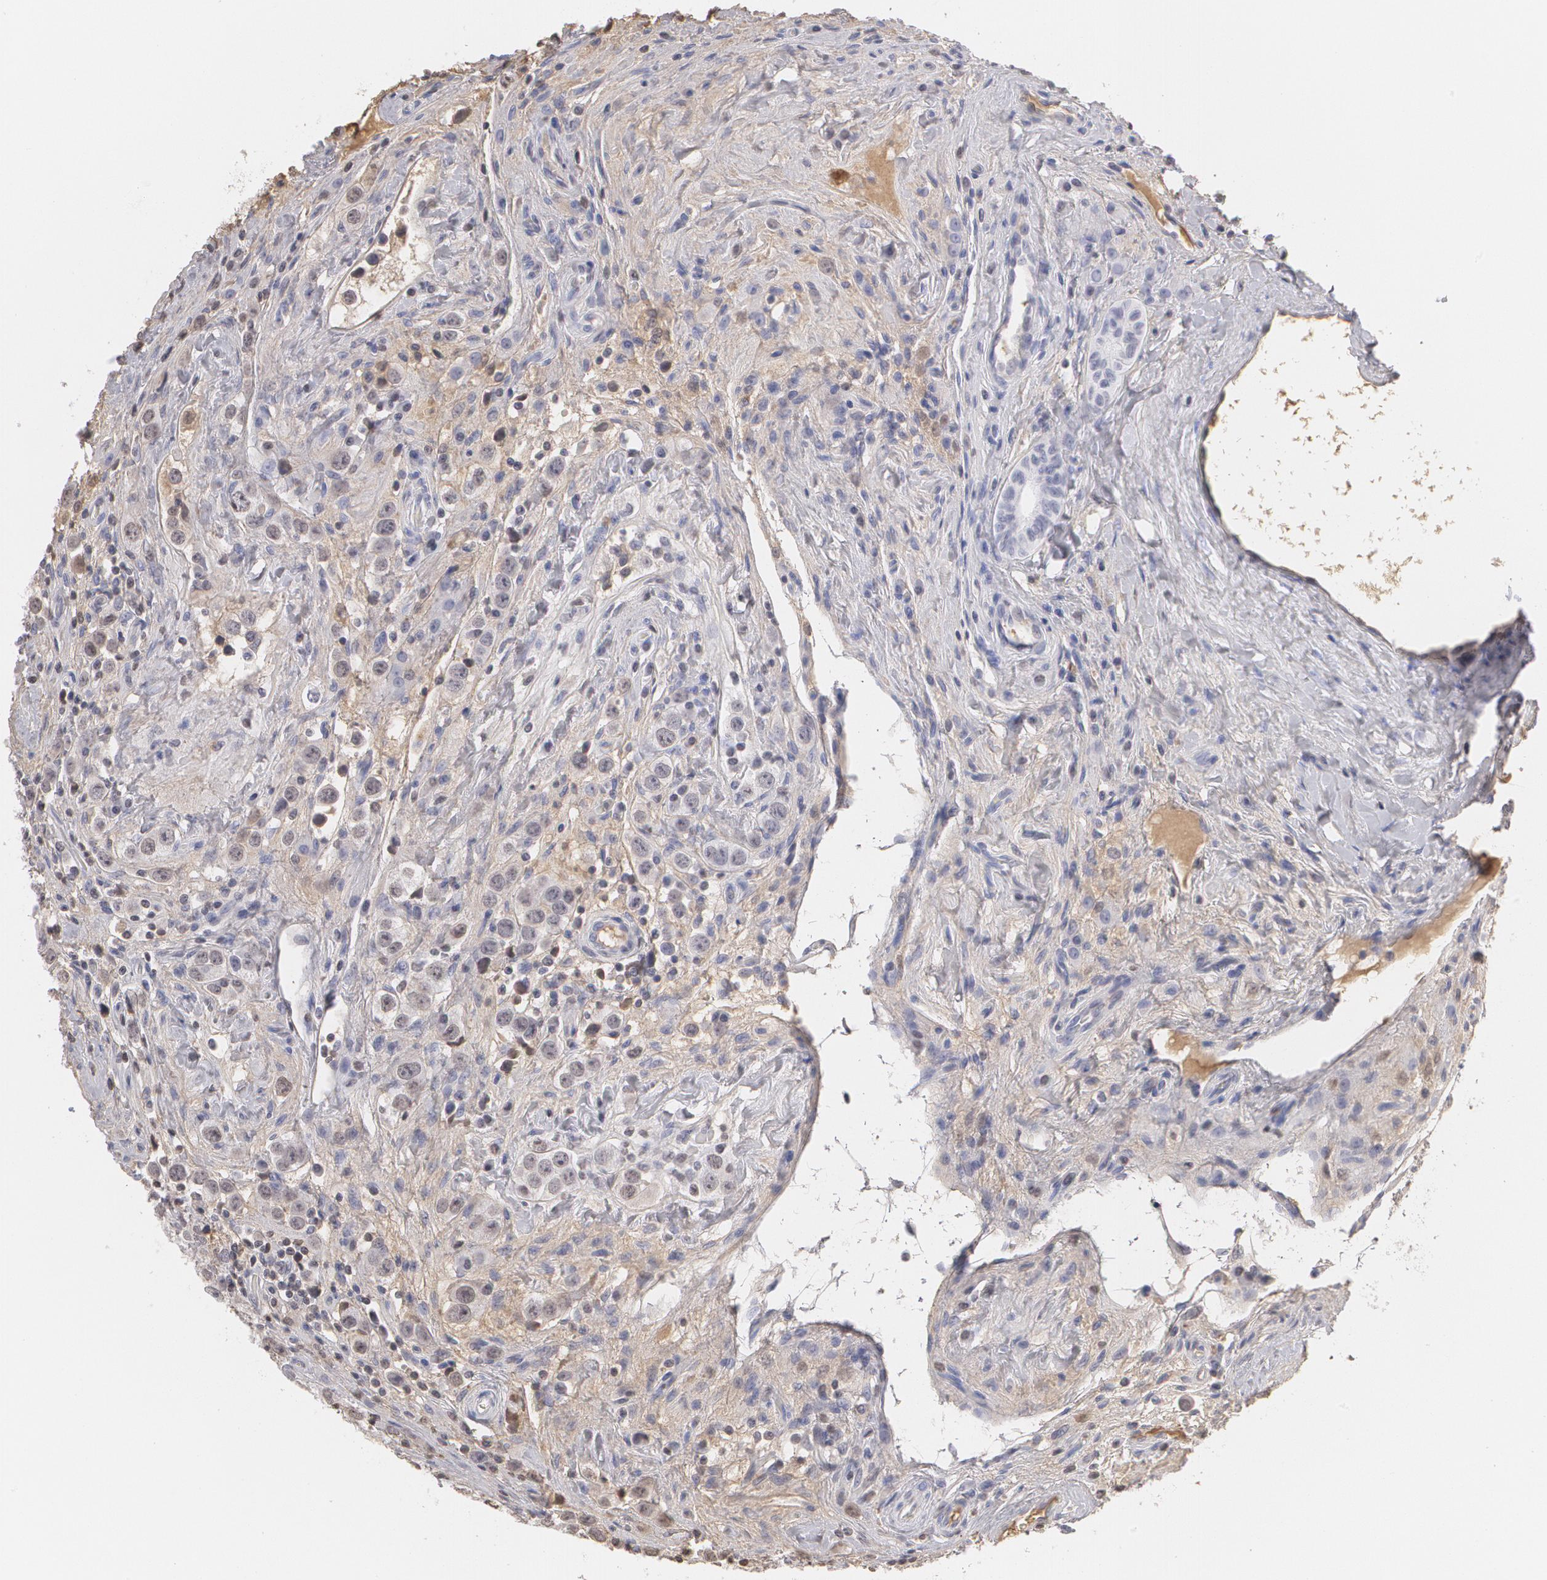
{"staining": {"intensity": "negative", "quantity": "none", "location": "none"}, "tissue": "testis cancer", "cell_type": "Tumor cells", "image_type": "cancer", "snomed": [{"axis": "morphology", "description": "Seminoma, NOS"}, {"axis": "topography", "description": "Testis"}], "caption": "IHC histopathology image of neoplastic tissue: human testis seminoma stained with DAB (3,3'-diaminobenzidine) displays no significant protein staining in tumor cells.", "gene": "SERPINA1", "patient": {"sex": "male", "age": 32}}